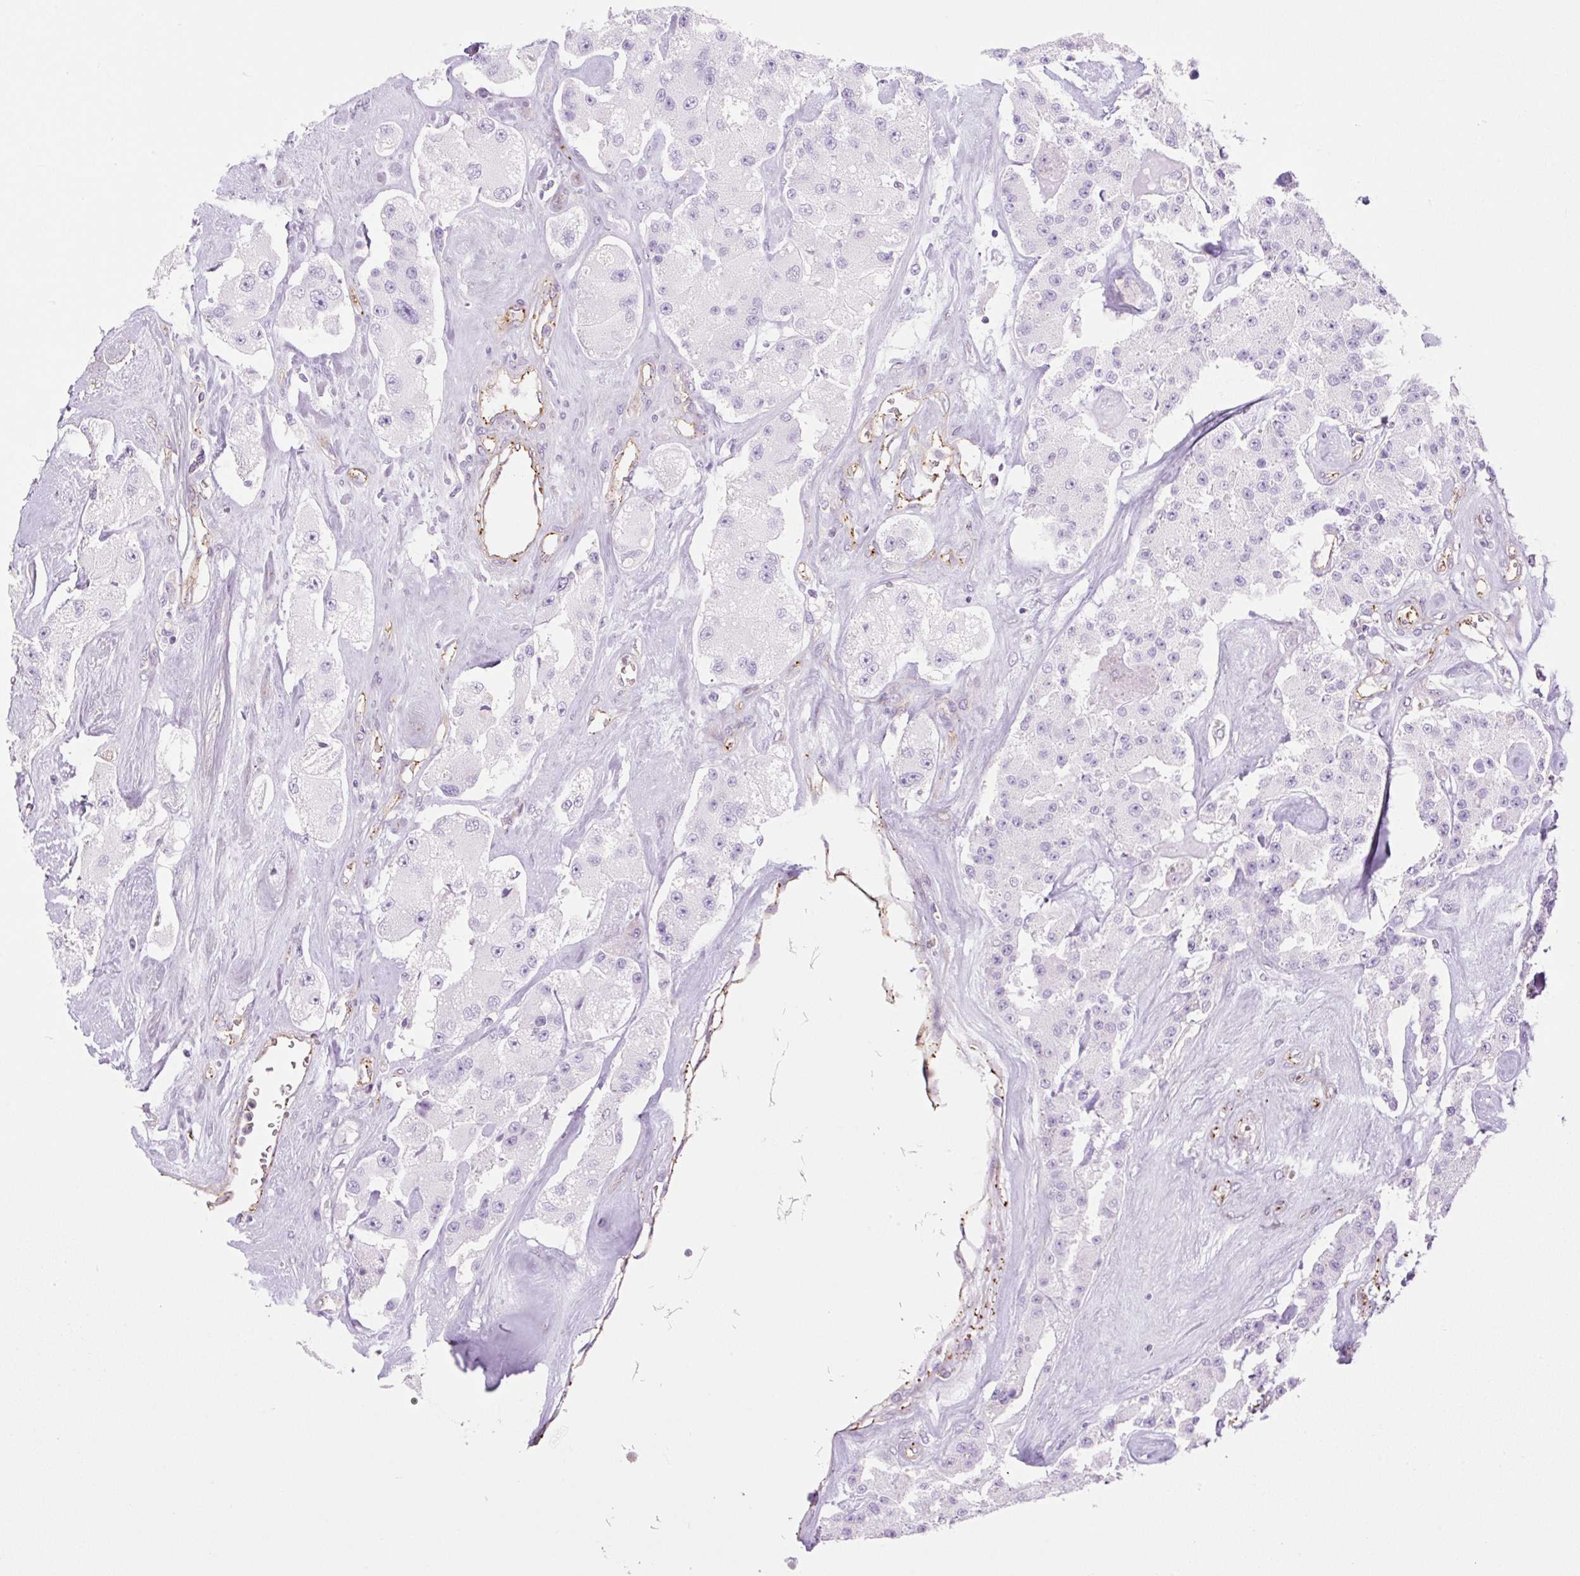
{"staining": {"intensity": "negative", "quantity": "none", "location": "none"}, "tissue": "carcinoid", "cell_type": "Tumor cells", "image_type": "cancer", "snomed": [{"axis": "morphology", "description": "Carcinoid, malignant, NOS"}, {"axis": "topography", "description": "Pancreas"}], "caption": "High power microscopy image of an immunohistochemistry photomicrograph of carcinoid (malignant), revealing no significant staining in tumor cells.", "gene": "EHD3", "patient": {"sex": "male", "age": 41}}